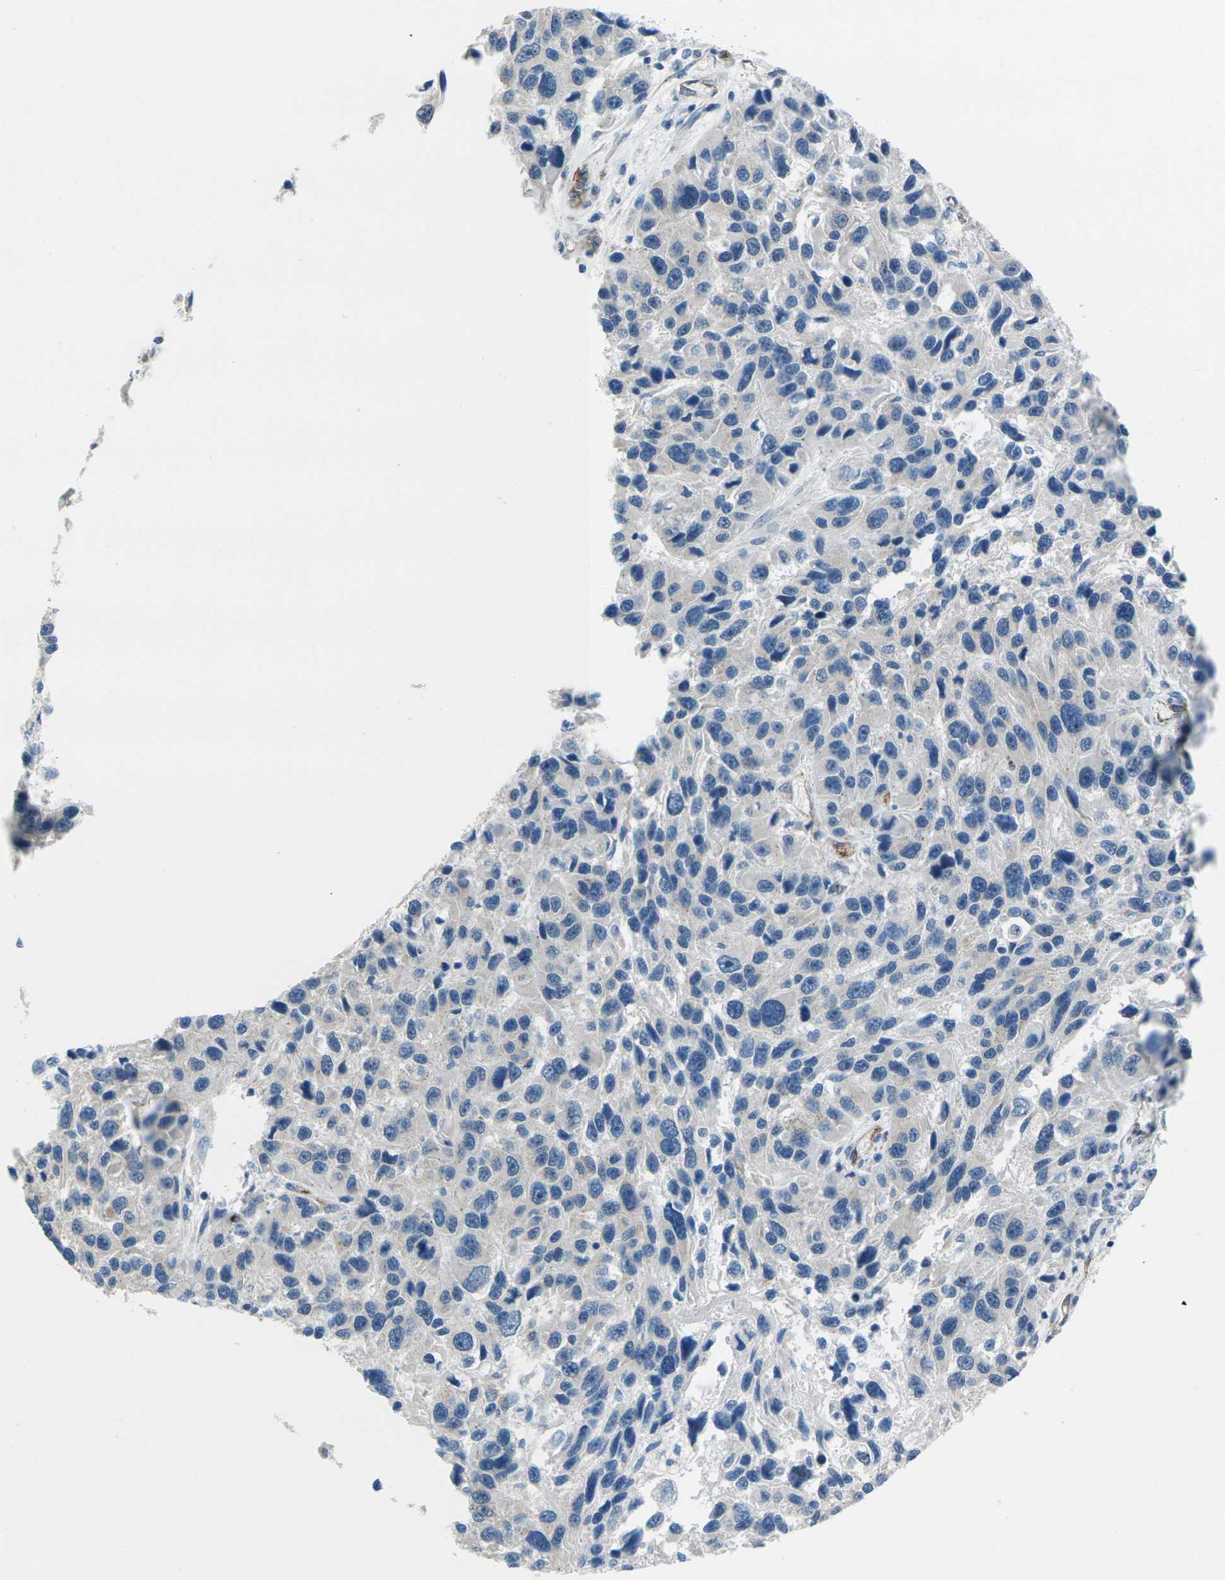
{"staining": {"intensity": "negative", "quantity": "none", "location": "none"}, "tissue": "melanoma", "cell_type": "Tumor cells", "image_type": "cancer", "snomed": [{"axis": "morphology", "description": "Malignant melanoma, NOS"}, {"axis": "topography", "description": "Skin"}], "caption": "Immunohistochemistry (IHC) image of human malignant melanoma stained for a protein (brown), which demonstrates no positivity in tumor cells.", "gene": "HSPA12B", "patient": {"sex": "male", "age": 53}}